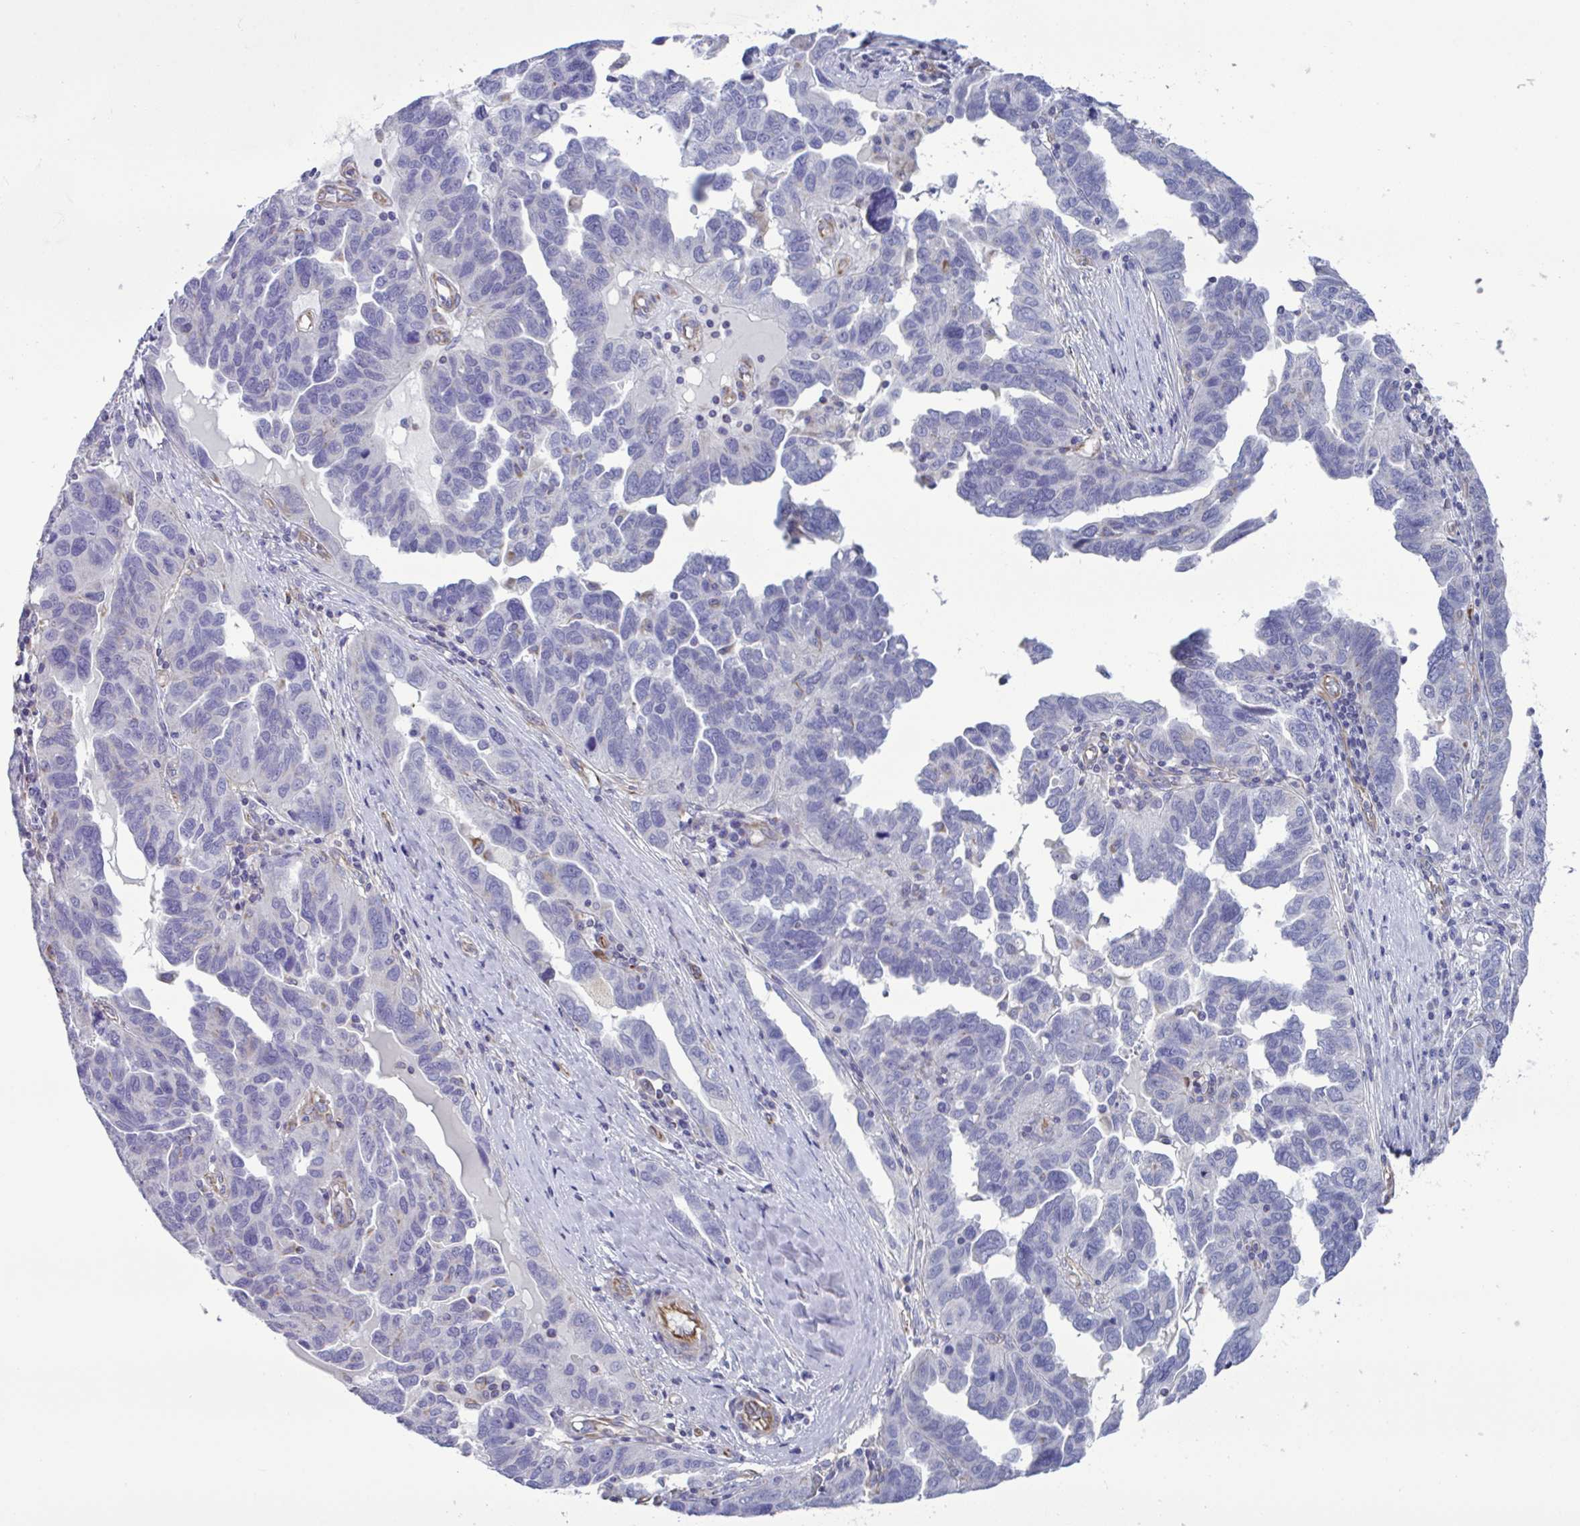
{"staining": {"intensity": "negative", "quantity": "none", "location": "none"}, "tissue": "ovarian cancer", "cell_type": "Tumor cells", "image_type": "cancer", "snomed": [{"axis": "morphology", "description": "Cystadenocarcinoma, serous, NOS"}, {"axis": "topography", "description": "Ovary"}], "caption": "Immunohistochemistry histopathology image of serous cystadenocarcinoma (ovarian) stained for a protein (brown), which displays no staining in tumor cells.", "gene": "TMEM86B", "patient": {"sex": "female", "age": 64}}